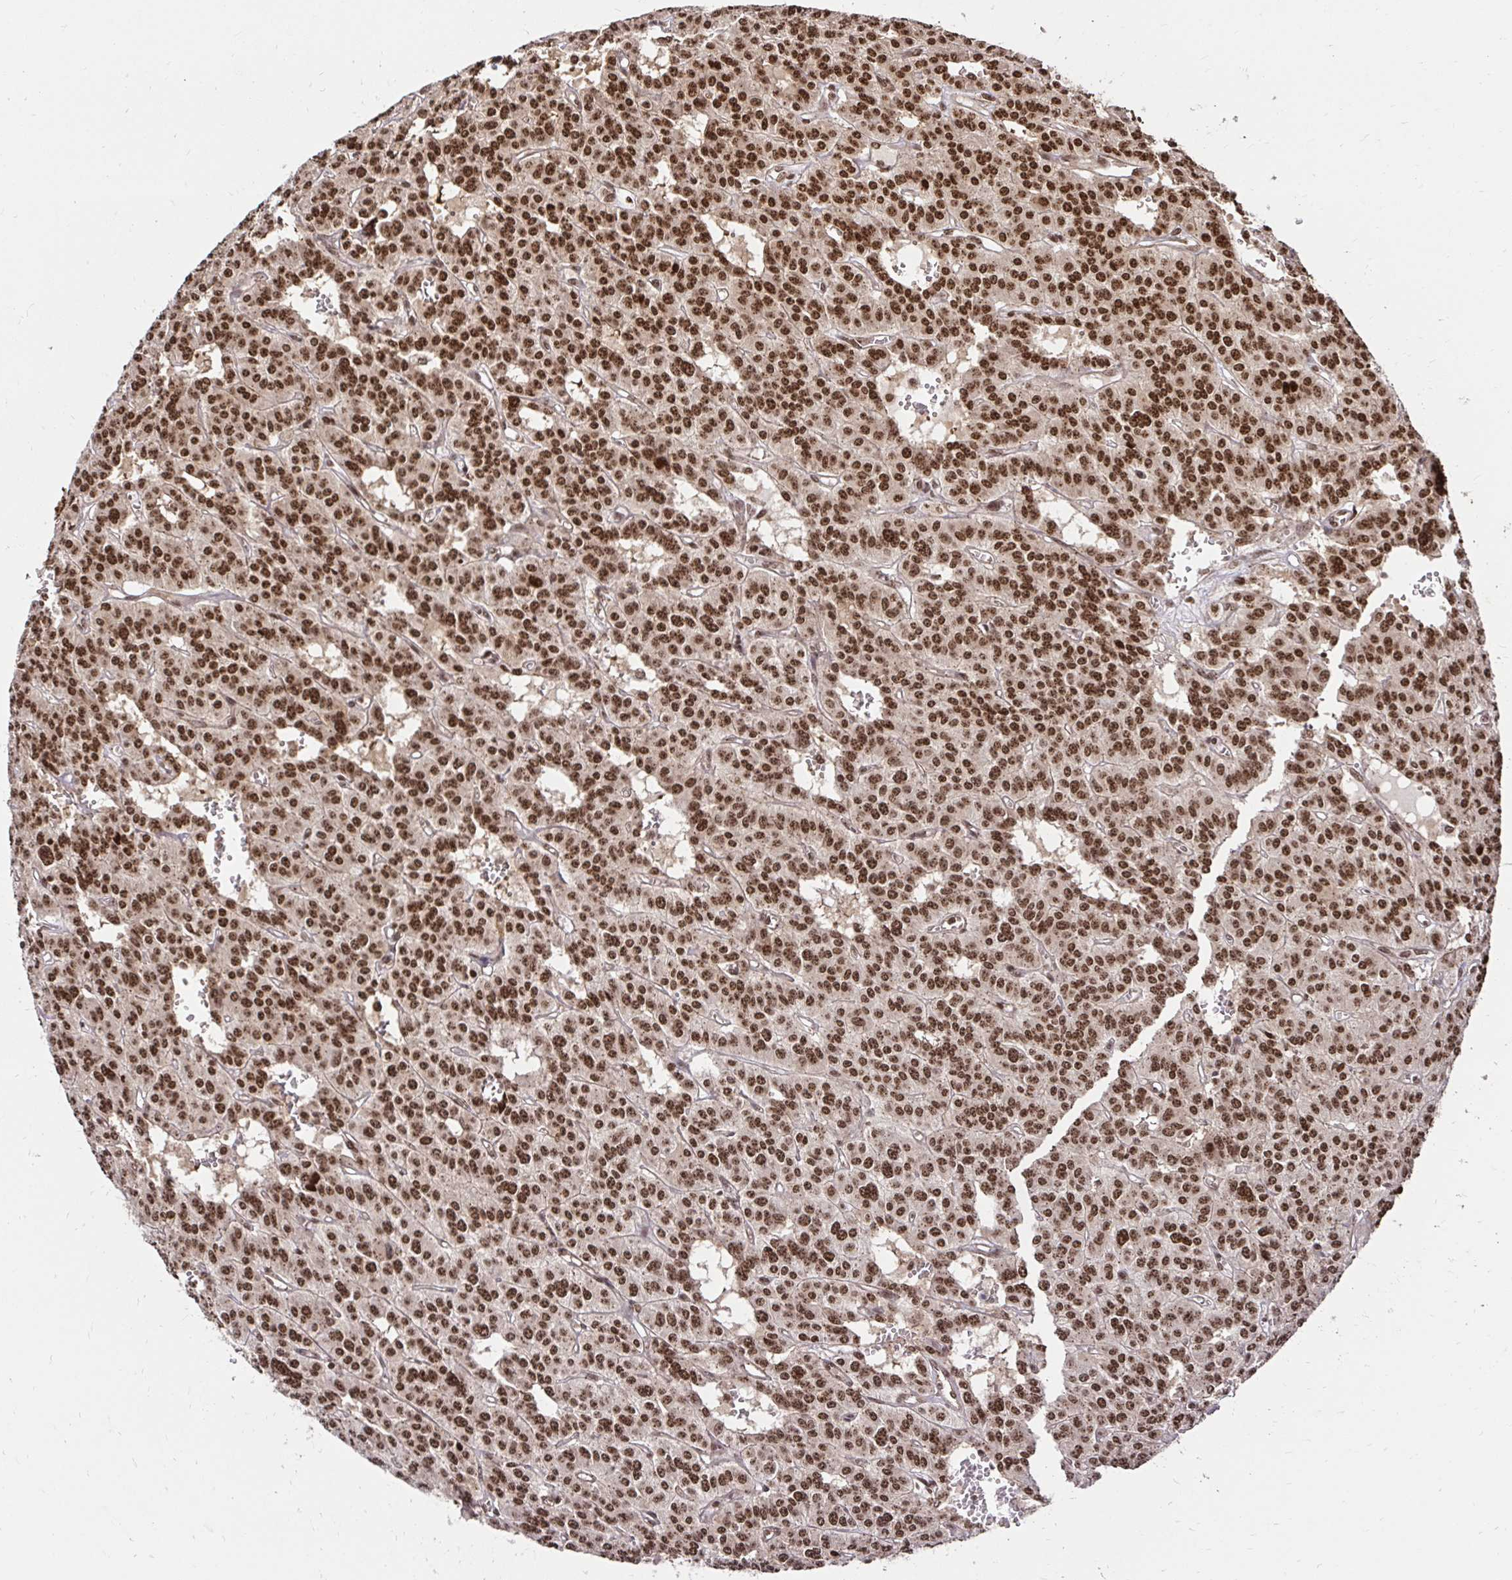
{"staining": {"intensity": "strong", "quantity": ">75%", "location": "nuclear"}, "tissue": "carcinoid", "cell_type": "Tumor cells", "image_type": "cancer", "snomed": [{"axis": "morphology", "description": "Carcinoid, malignant, NOS"}, {"axis": "topography", "description": "Lung"}], "caption": "Carcinoid stained with a brown dye shows strong nuclear positive staining in approximately >75% of tumor cells.", "gene": "GLYR1", "patient": {"sex": "female", "age": 71}}